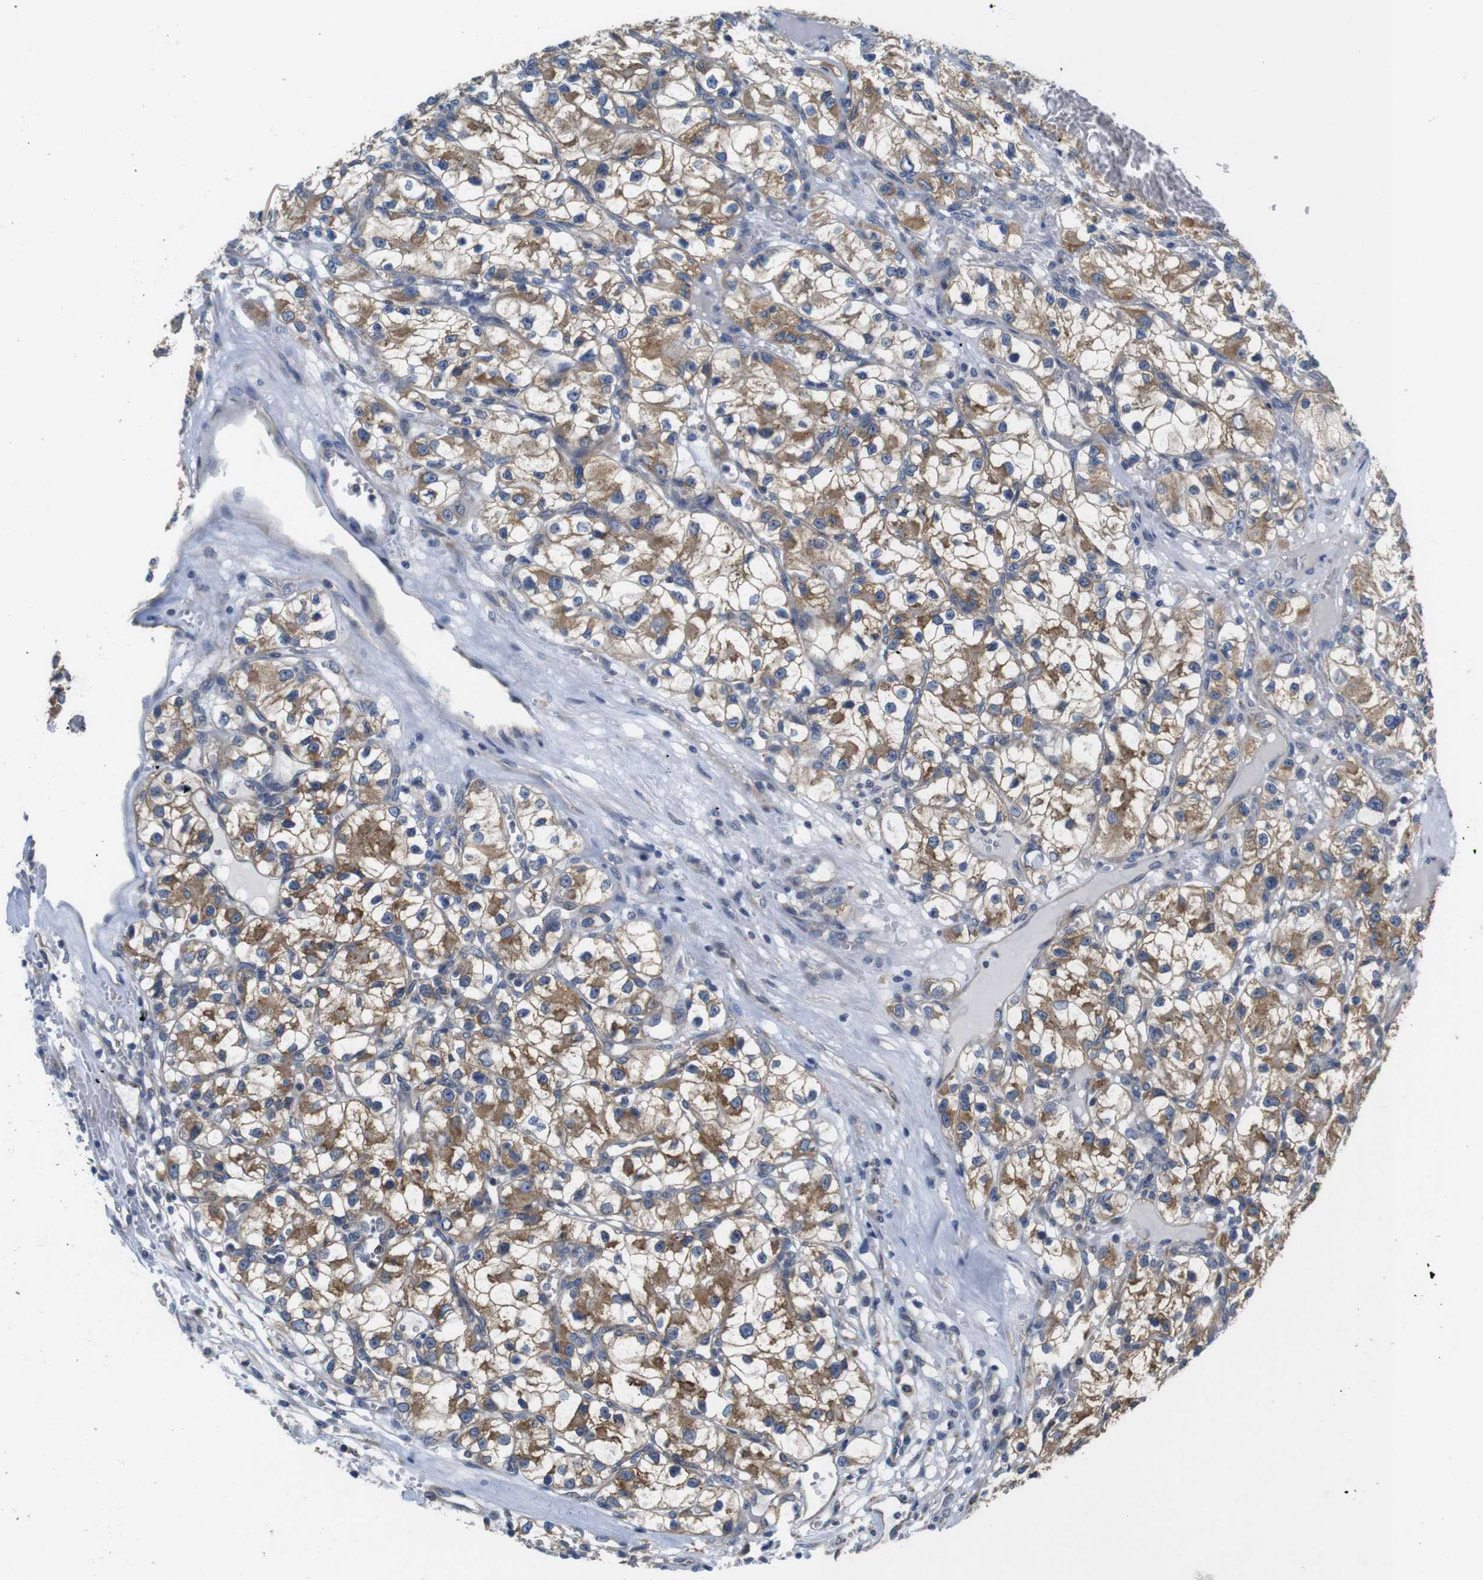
{"staining": {"intensity": "moderate", "quantity": ">75%", "location": "cytoplasmic/membranous"}, "tissue": "renal cancer", "cell_type": "Tumor cells", "image_type": "cancer", "snomed": [{"axis": "morphology", "description": "Adenocarcinoma, NOS"}, {"axis": "topography", "description": "Kidney"}], "caption": "Renal cancer was stained to show a protein in brown. There is medium levels of moderate cytoplasmic/membranous positivity in about >75% of tumor cells.", "gene": "MARCHF7", "patient": {"sex": "female", "age": 57}}